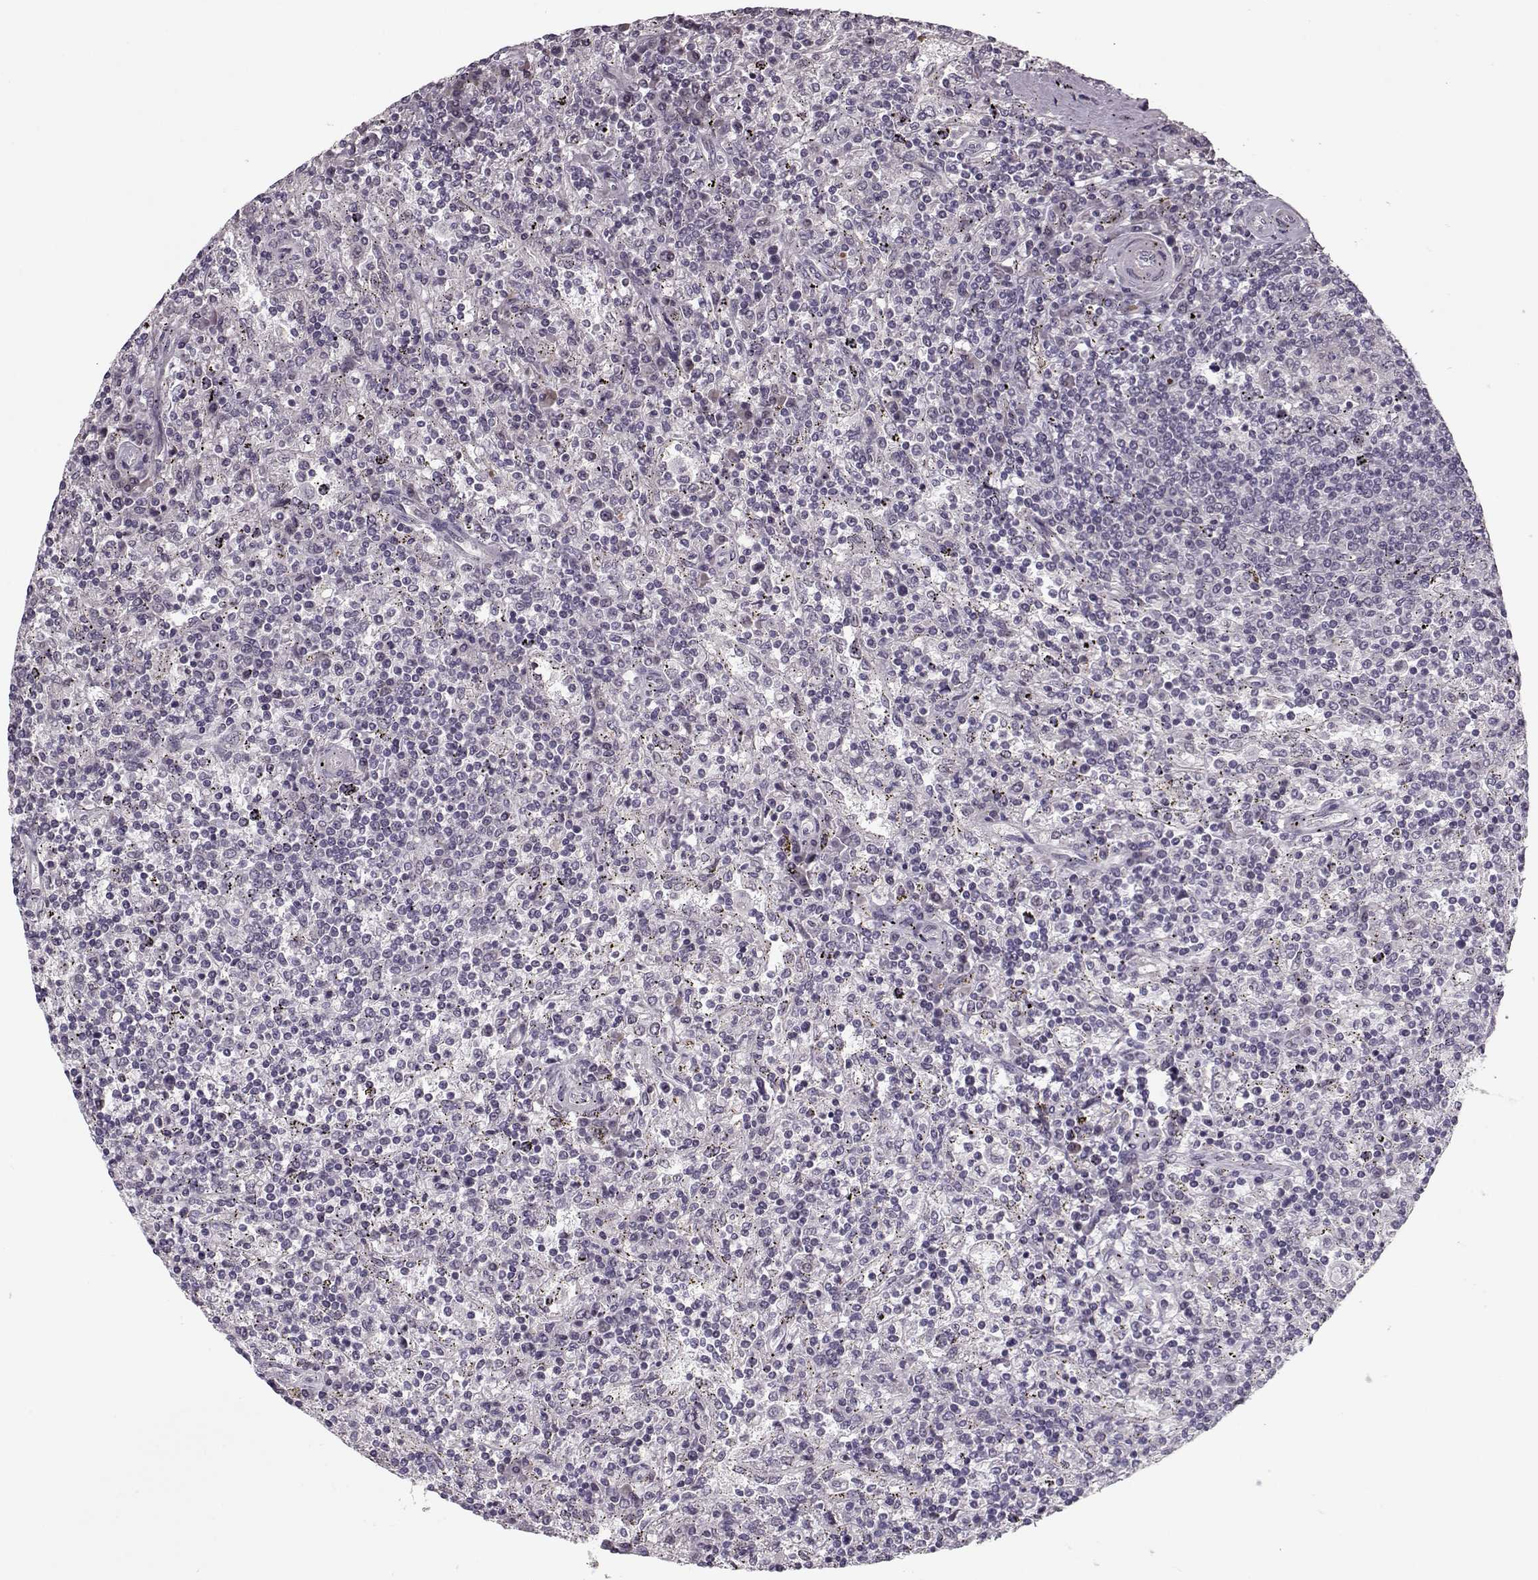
{"staining": {"intensity": "negative", "quantity": "none", "location": "none"}, "tissue": "lymphoma", "cell_type": "Tumor cells", "image_type": "cancer", "snomed": [{"axis": "morphology", "description": "Malignant lymphoma, non-Hodgkin's type, Low grade"}, {"axis": "topography", "description": "Spleen"}], "caption": "This is an IHC micrograph of lymphoma. There is no positivity in tumor cells.", "gene": "DNAI3", "patient": {"sex": "male", "age": 62}}